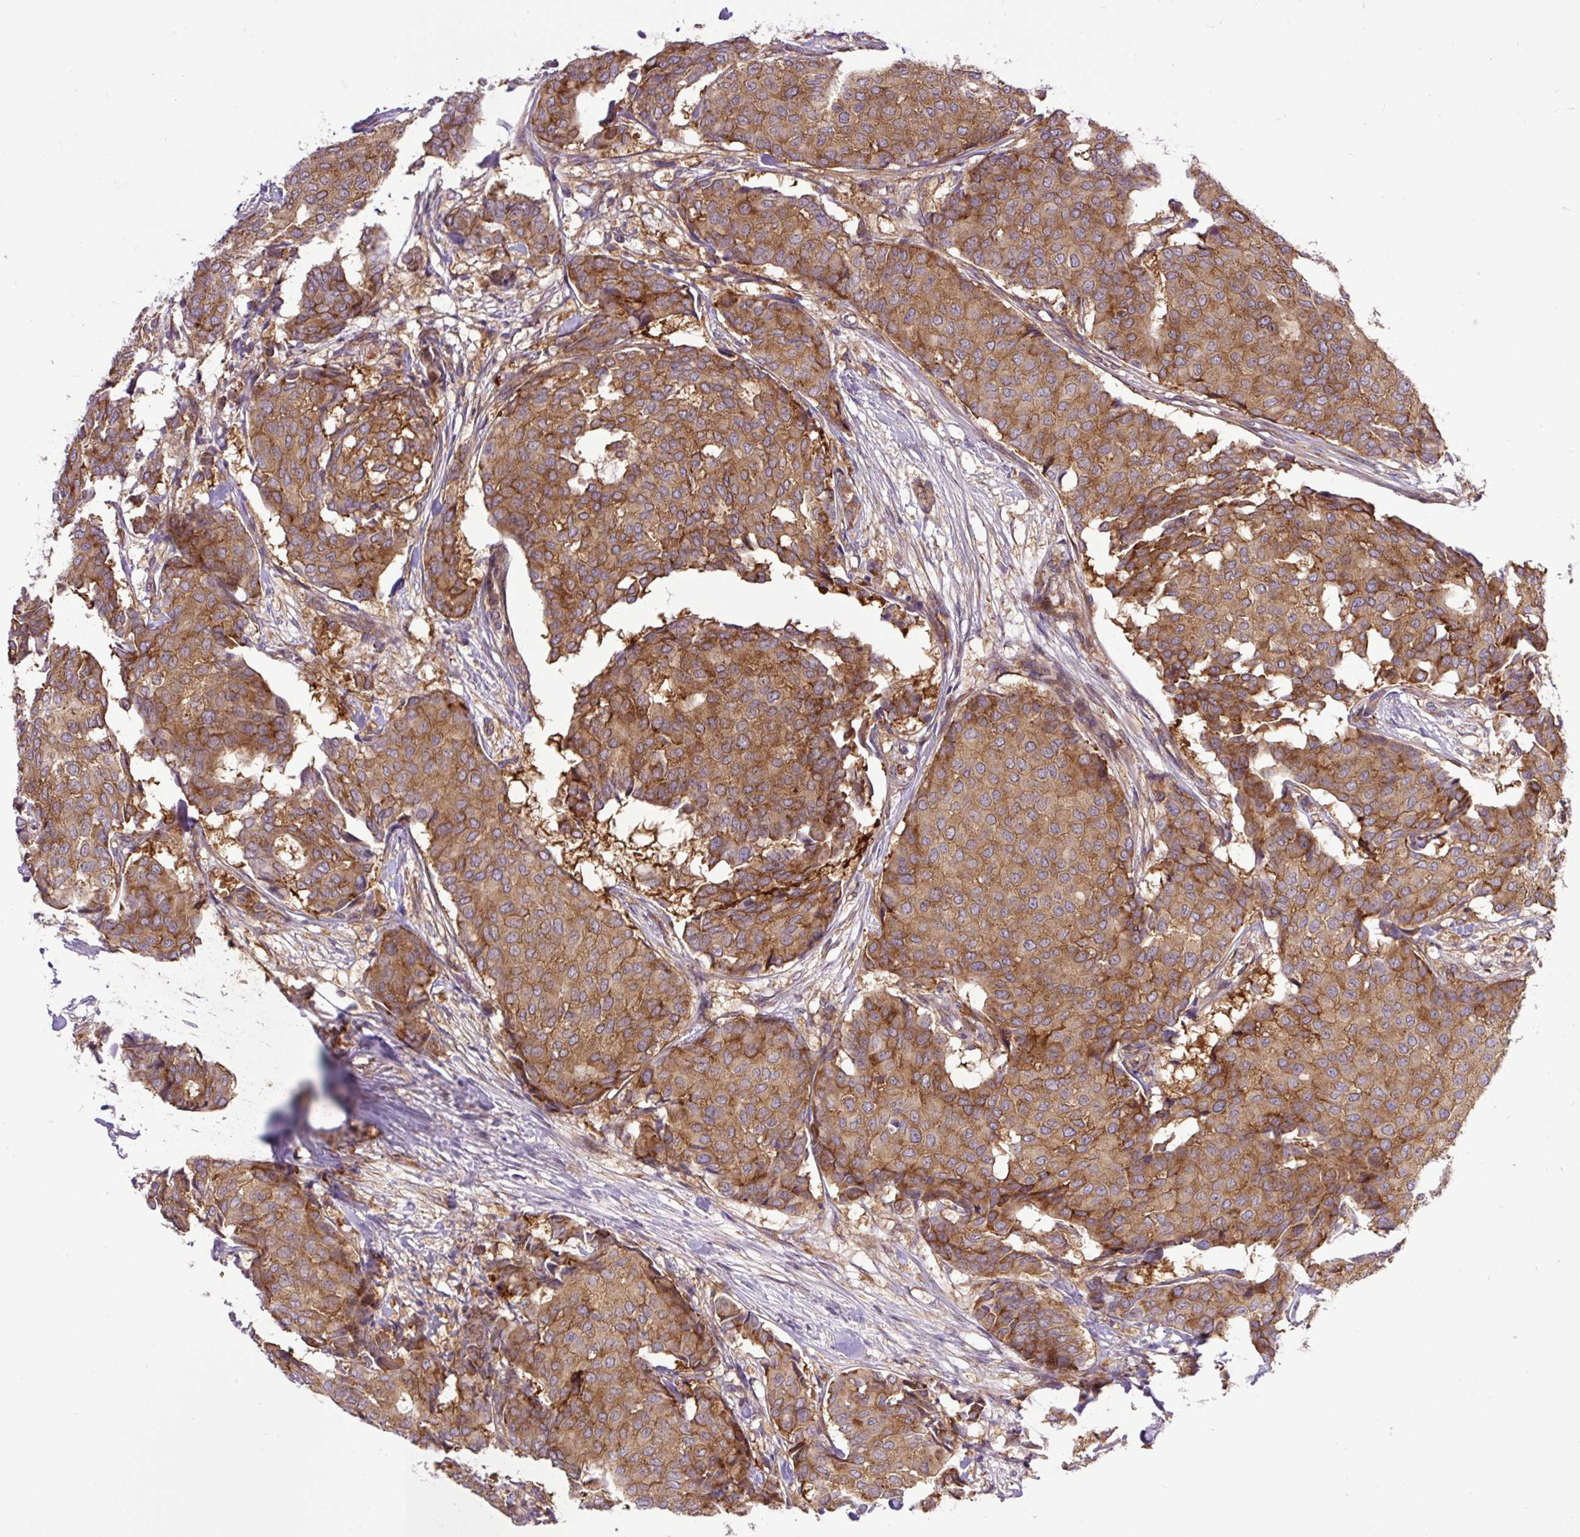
{"staining": {"intensity": "strong", "quantity": ">75%", "location": "cytoplasmic/membranous"}, "tissue": "breast cancer", "cell_type": "Tumor cells", "image_type": "cancer", "snomed": [{"axis": "morphology", "description": "Duct carcinoma"}, {"axis": "topography", "description": "Breast"}], "caption": "A high amount of strong cytoplasmic/membranous expression is appreciated in approximately >75% of tumor cells in breast cancer tissue. The protein of interest is shown in brown color, while the nuclei are stained blue.", "gene": "TRIM17", "patient": {"sex": "female", "age": 75}}